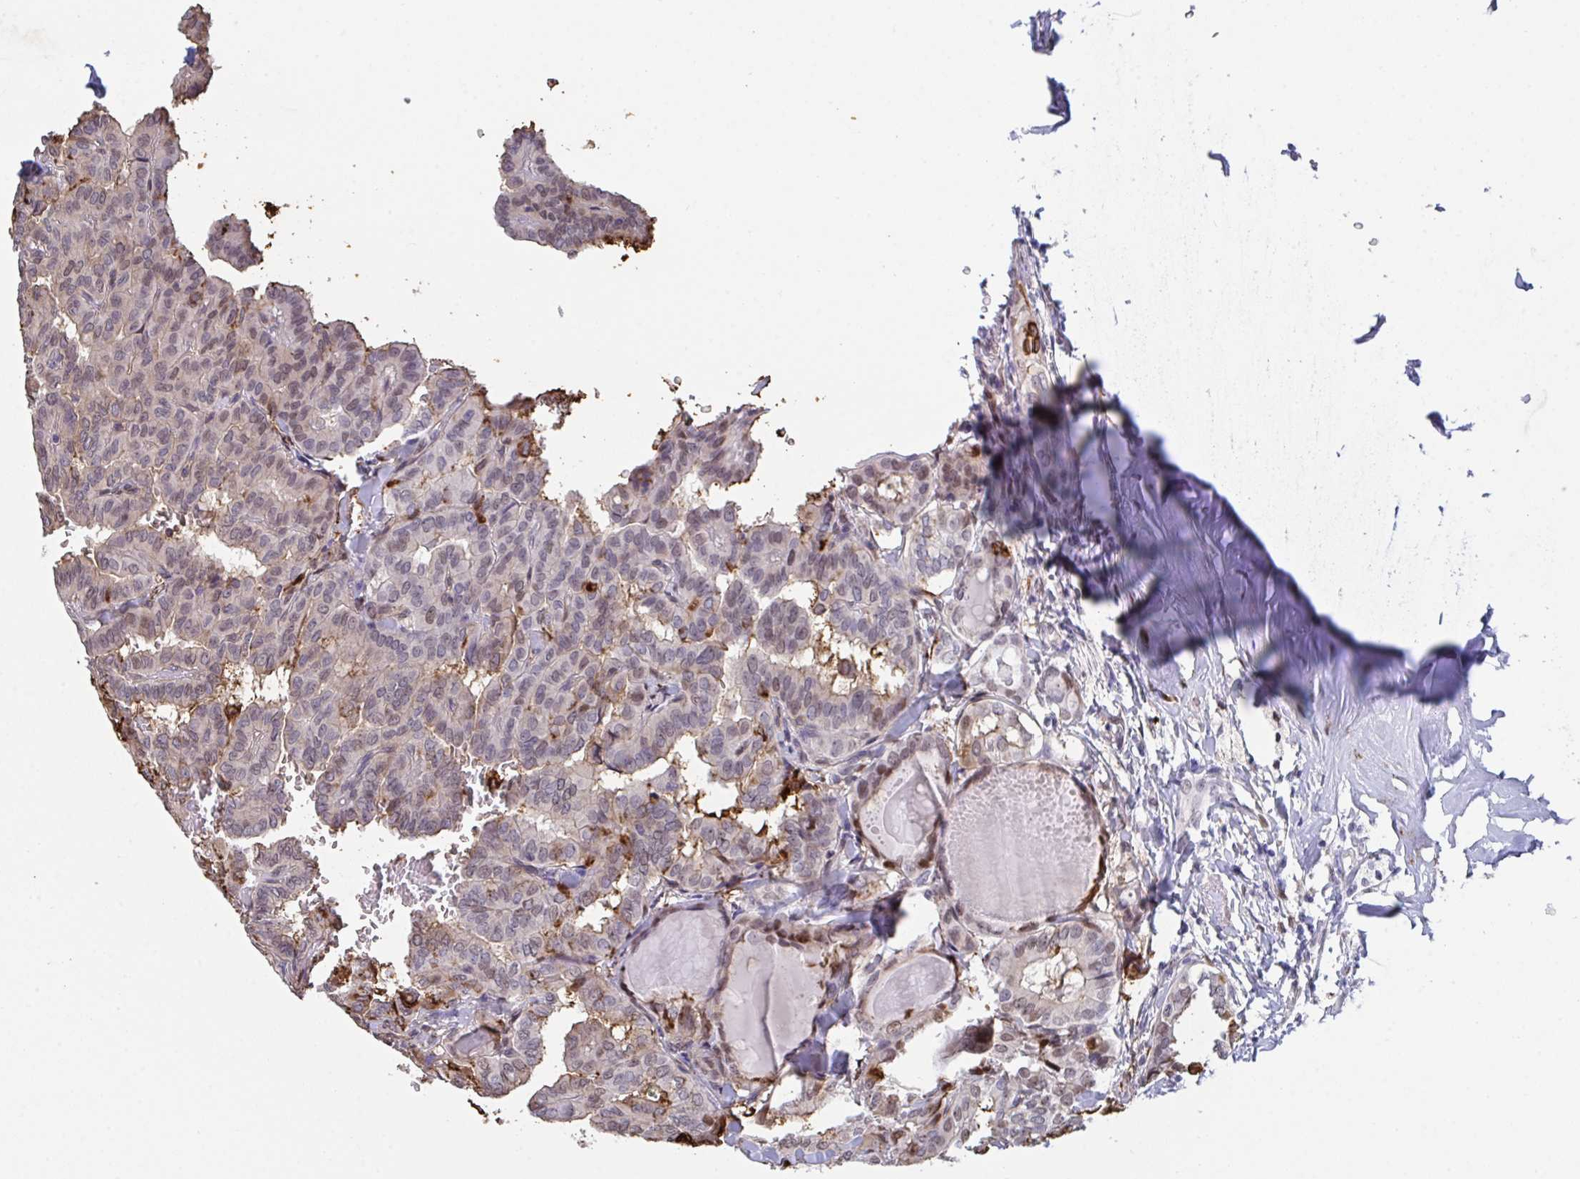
{"staining": {"intensity": "strong", "quantity": "<25%", "location": "nuclear"}, "tissue": "thyroid cancer", "cell_type": "Tumor cells", "image_type": "cancer", "snomed": [{"axis": "morphology", "description": "Papillary adenocarcinoma, NOS"}, {"axis": "topography", "description": "Thyroid gland"}], "caption": "There is medium levels of strong nuclear expression in tumor cells of thyroid cancer, as demonstrated by immunohistochemical staining (brown color).", "gene": "PELI2", "patient": {"sex": "female", "age": 46}}